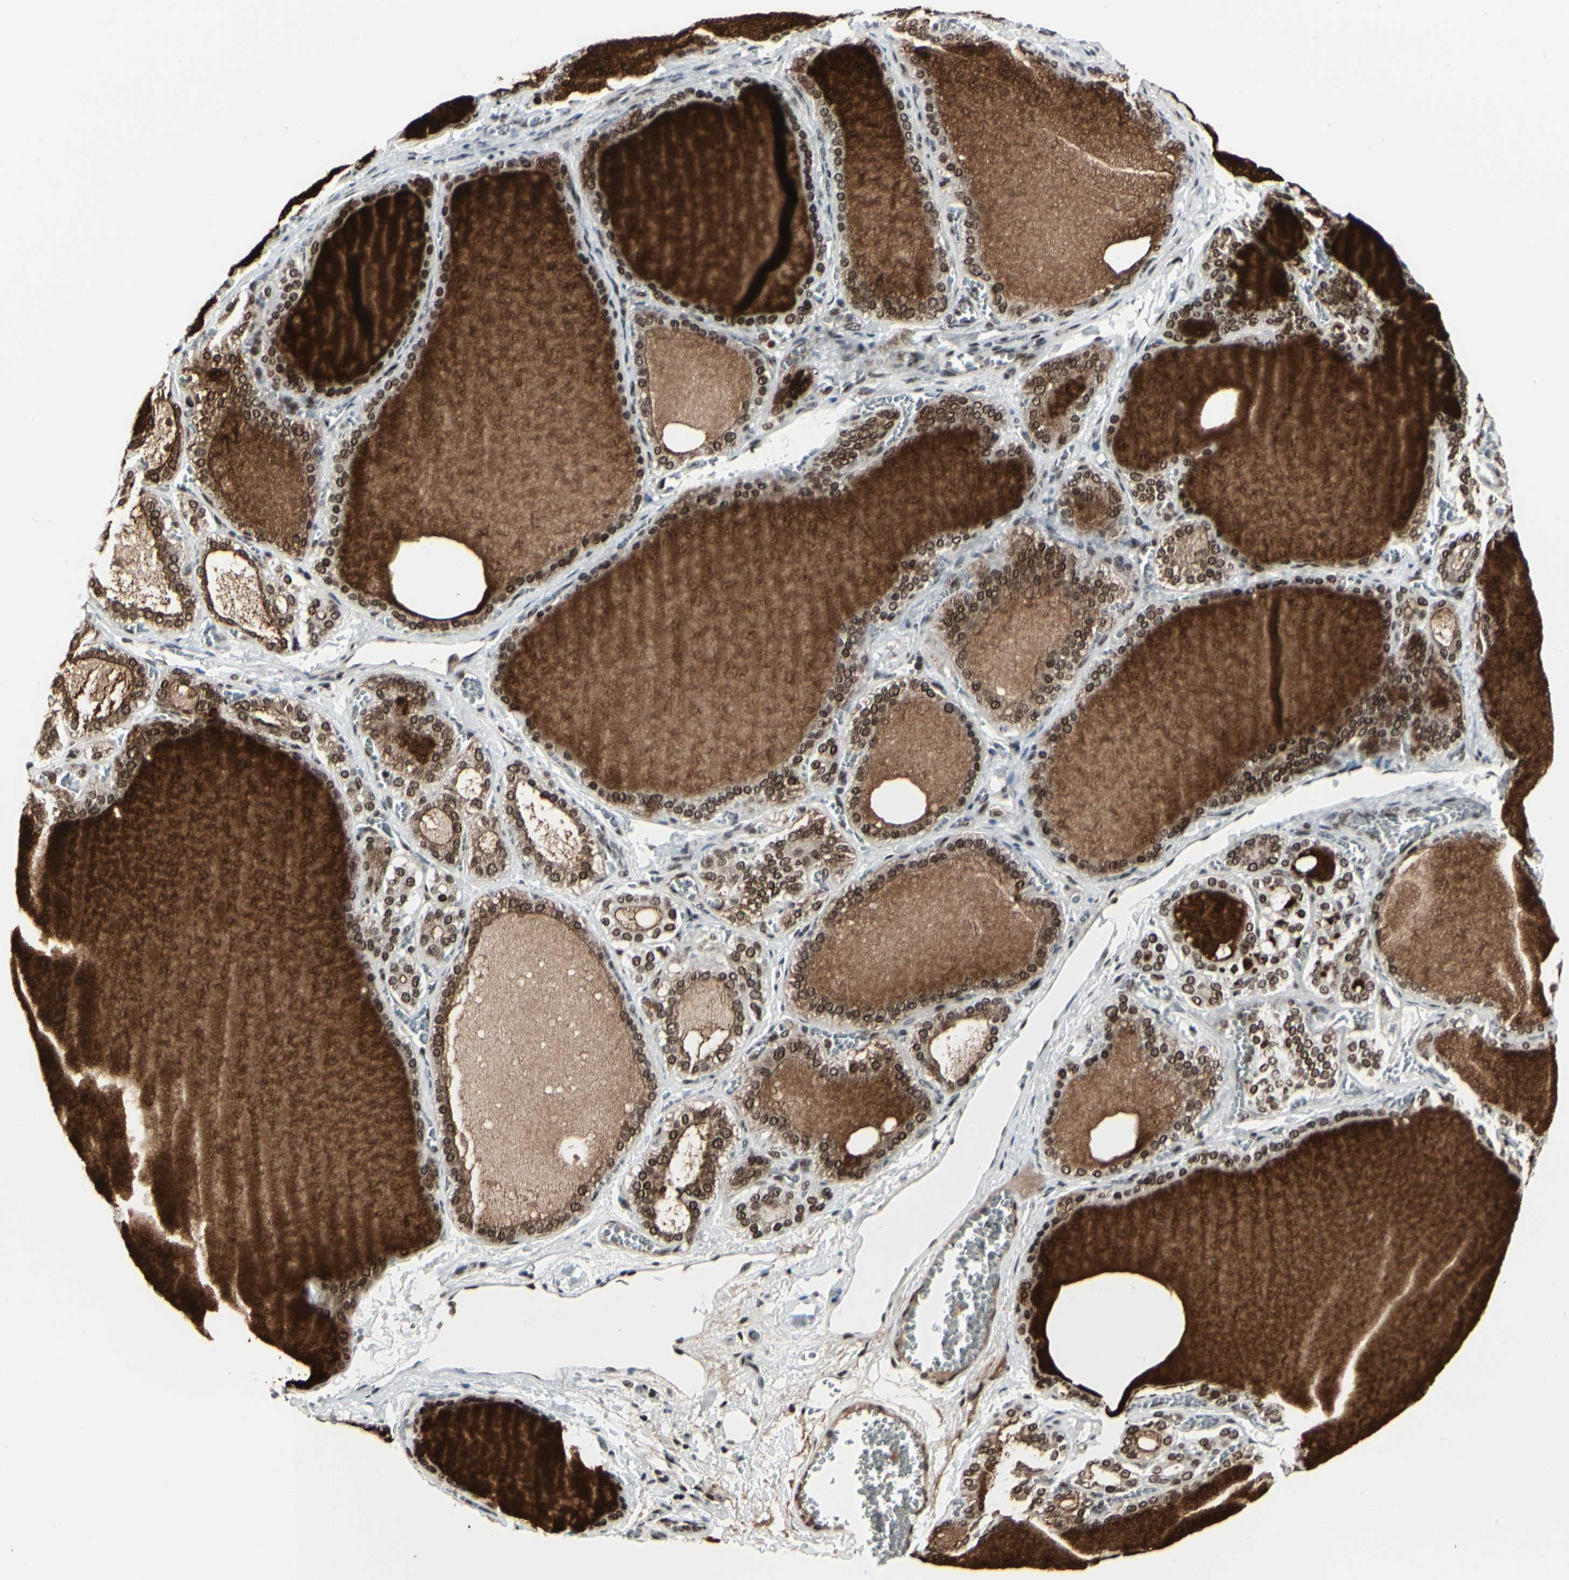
{"staining": {"intensity": "strong", "quantity": ">75%", "location": "cytoplasmic/membranous,nuclear"}, "tissue": "thyroid gland", "cell_type": "Glandular cells", "image_type": "normal", "snomed": [{"axis": "morphology", "description": "Normal tissue, NOS"}, {"axis": "topography", "description": "Thyroid gland"}], "caption": "Glandular cells demonstrate strong cytoplasmic/membranous,nuclear positivity in approximately >75% of cells in benign thyroid gland. (IHC, brightfield microscopy, high magnification).", "gene": "HMG20A", "patient": {"sex": "female", "age": 55}}